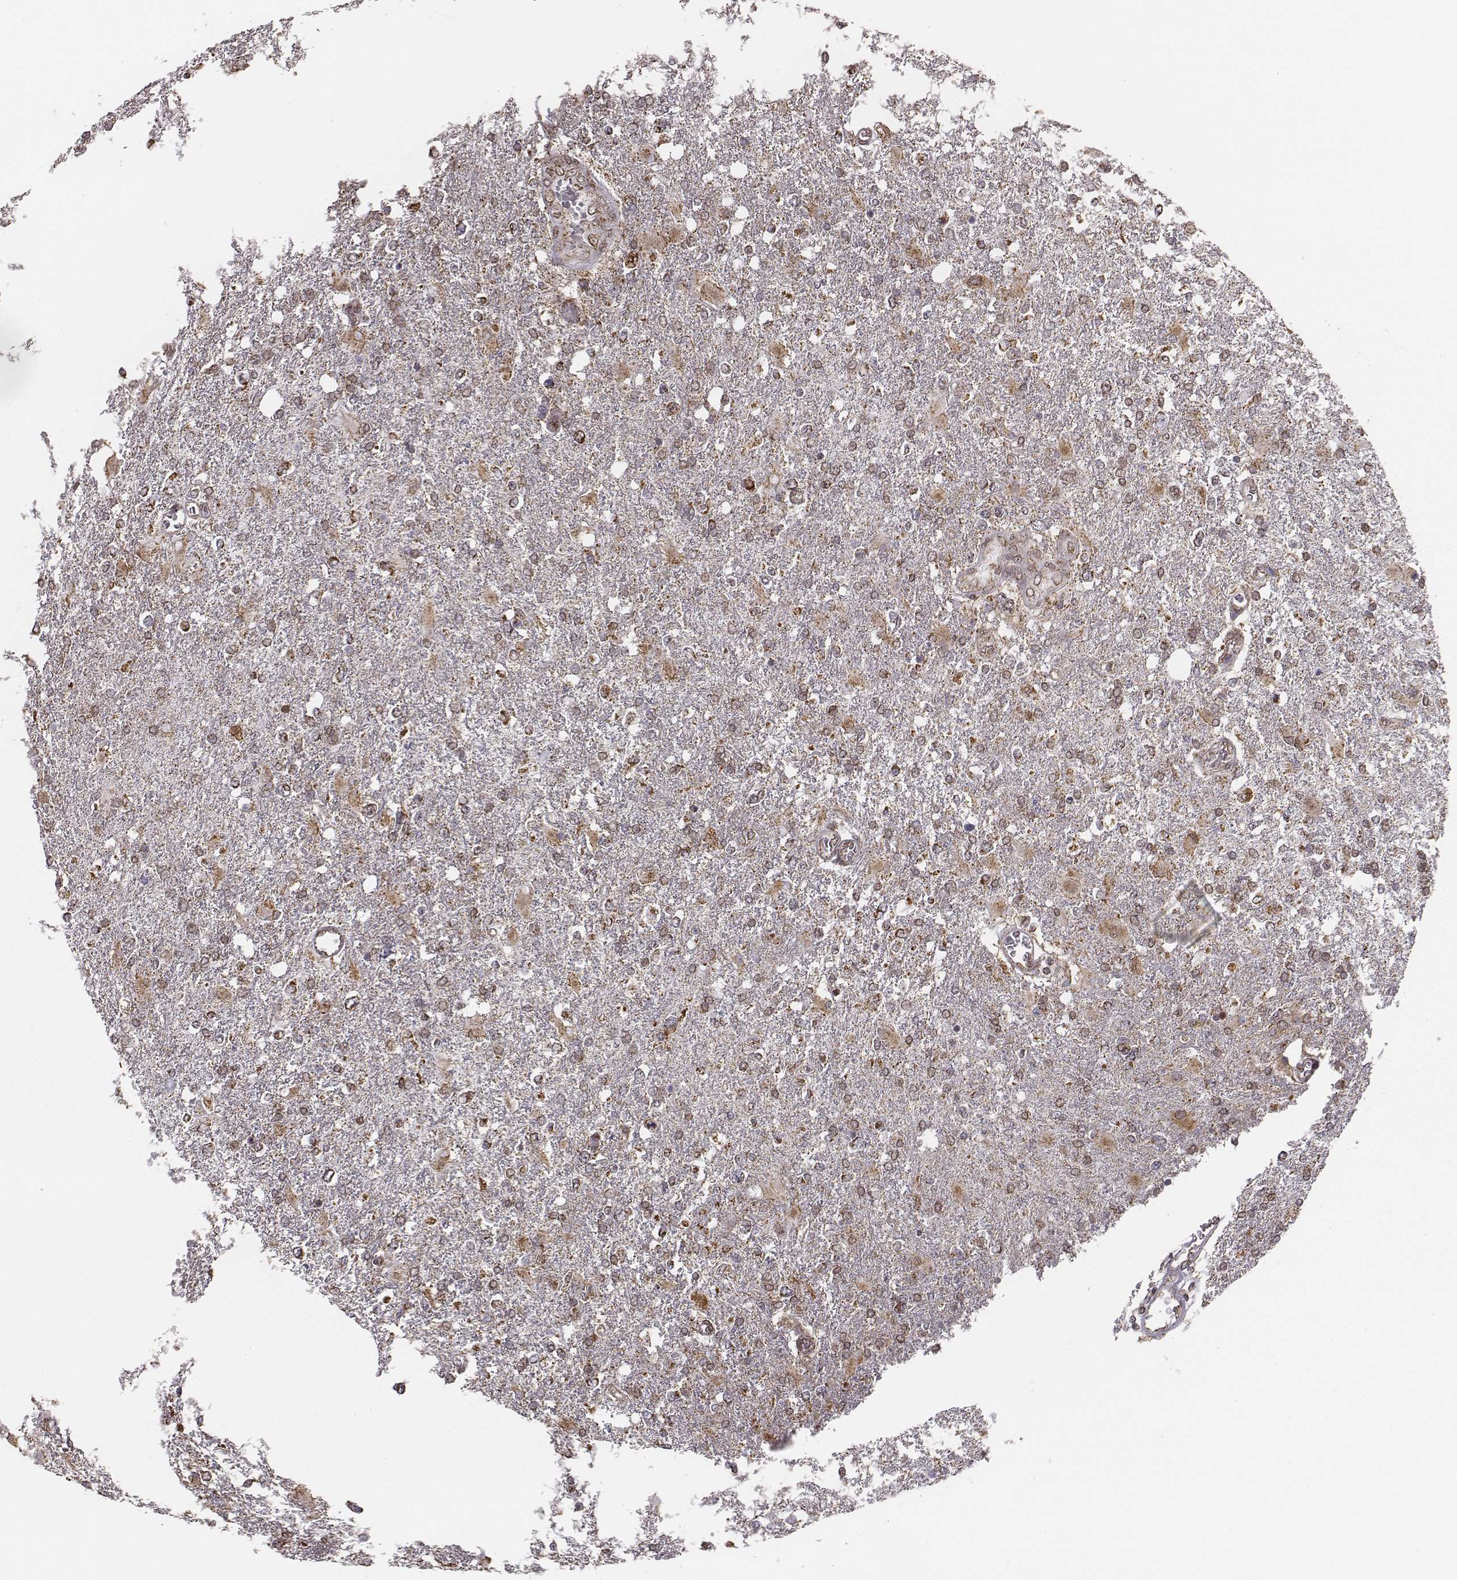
{"staining": {"intensity": "moderate", "quantity": "25%-75%", "location": "cytoplasmic/membranous"}, "tissue": "glioma", "cell_type": "Tumor cells", "image_type": "cancer", "snomed": [{"axis": "morphology", "description": "Glioma, malignant, High grade"}, {"axis": "topography", "description": "Cerebral cortex"}], "caption": "IHC (DAB) staining of glioma demonstrates moderate cytoplasmic/membranous protein staining in about 25%-75% of tumor cells.", "gene": "ACOT2", "patient": {"sex": "male", "age": 79}}